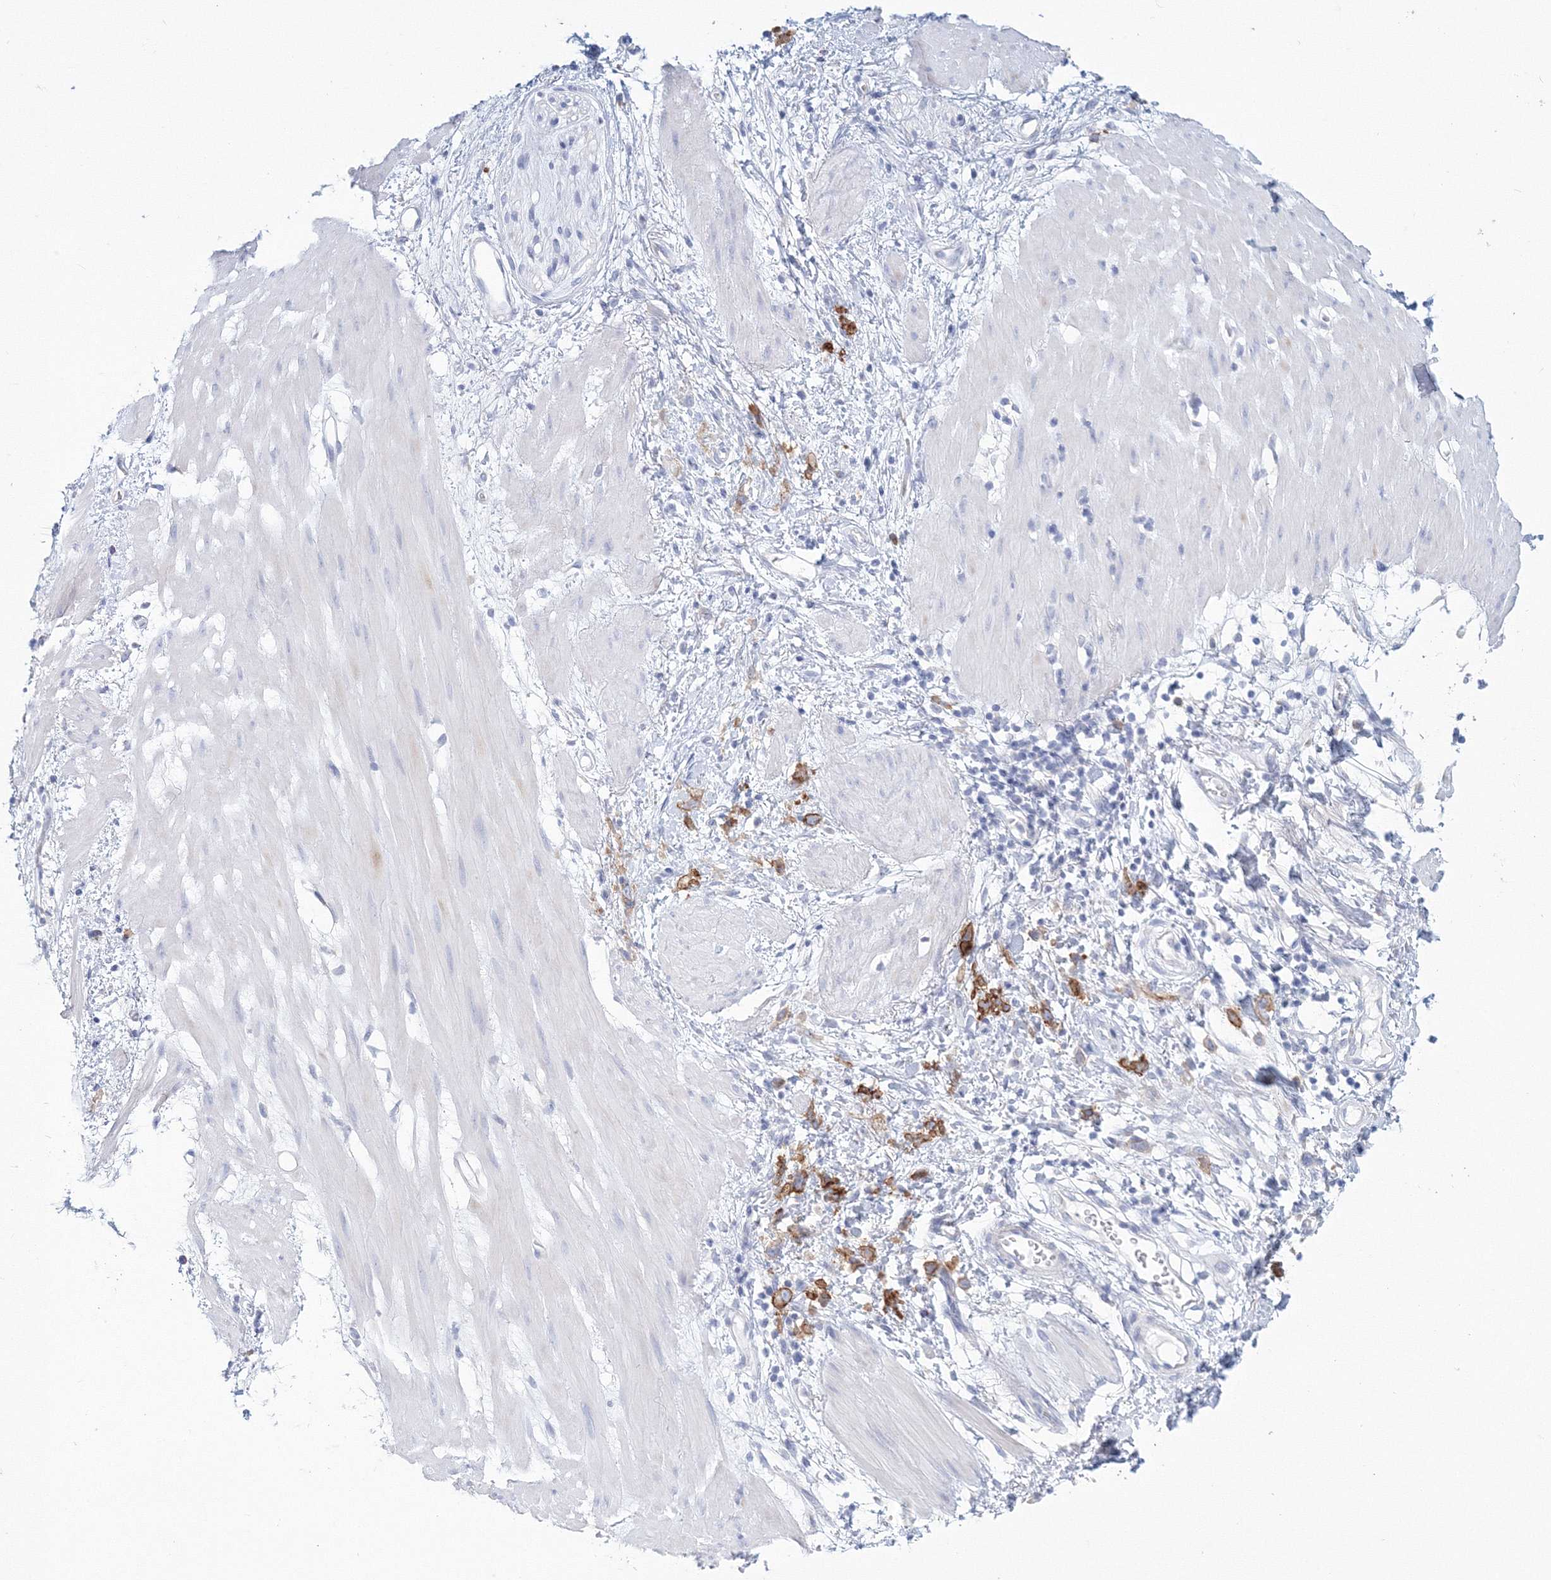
{"staining": {"intensity": "moderate", "quantity": ">75%", "location": "cytoplasmic/membranous"}, "tissue": "stomach cancer", "cell_type": "Tumor cells", "image_type": "cancer", "snomed": [{"axis": "morphology", "description": "Adenocarcinoma, NOS"}, {"axis": "topography", "description": "Stomach"}], "caption": "A high-resolution photomicrograph shows immunohistochemistry (IHC) staining of stomach adenocarcinoma, which shows moderate cytoplasmic/membranous staining in approximately >75% of tumor cells. (IHC, brightfield microscopy, high magnification).", "gene": "VSIG1", "patient": {"sex": "female", "age": 76}}